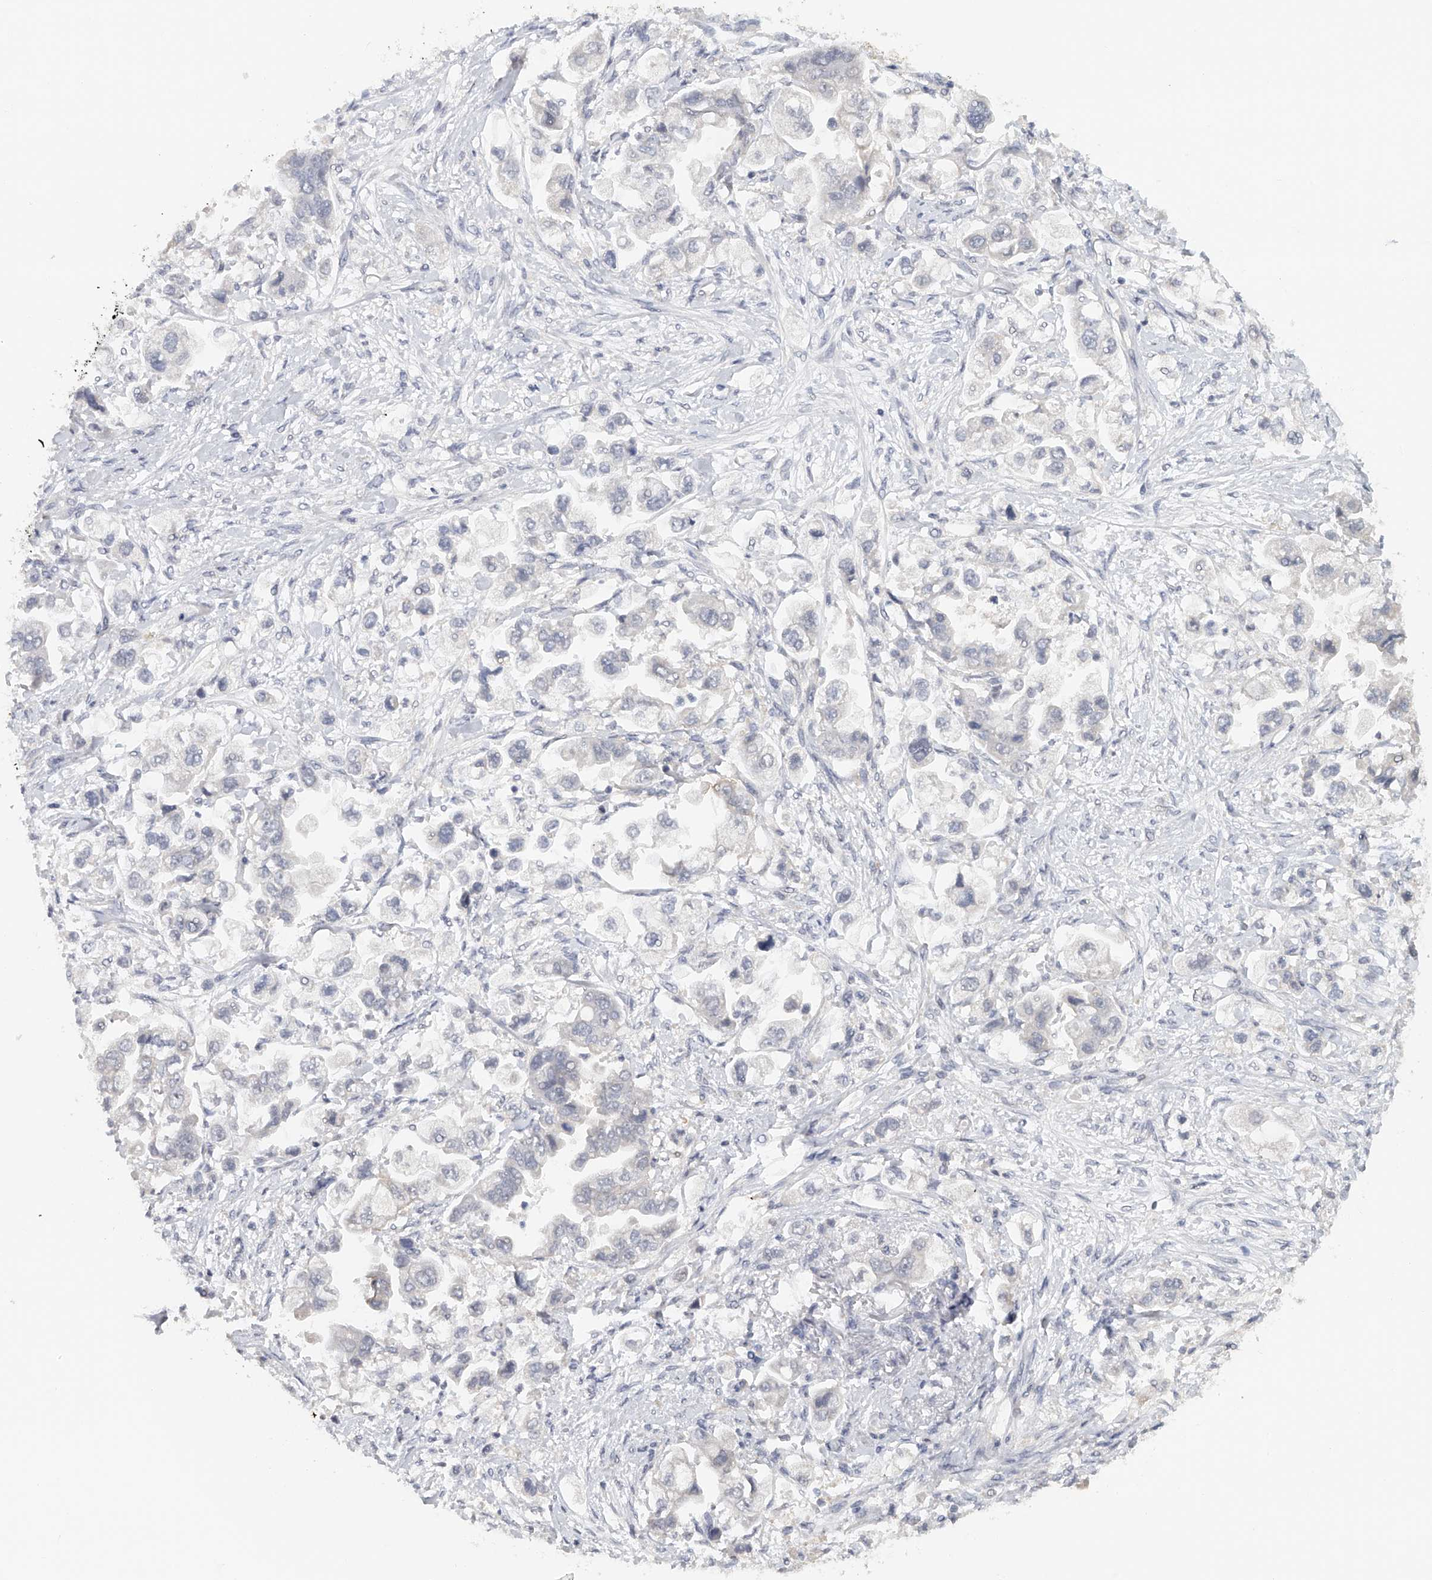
{"staining": {"intensity": "negative", "quantity": "none", "location": "none"}, "tissue": "stomach cancer", "cell_type": "Tumor cells", "image_type": "cancer", "snomed": [{"axis": "morphology", "description": "Adenocarcinoma, NOS"}, {"axis": "topography", "description": "Stomach"}], "caption": "Image shows no protein staining in tumor cells of stomach cancer (adenocarcinoma) tissue. (Brightfield microscopy of DAB (3,3'-diaminobenzidine) immunohistochemistry (IHC) at high magnification).", "gene": "DDX43", "patient": {"sex": "male", "age": 62}}